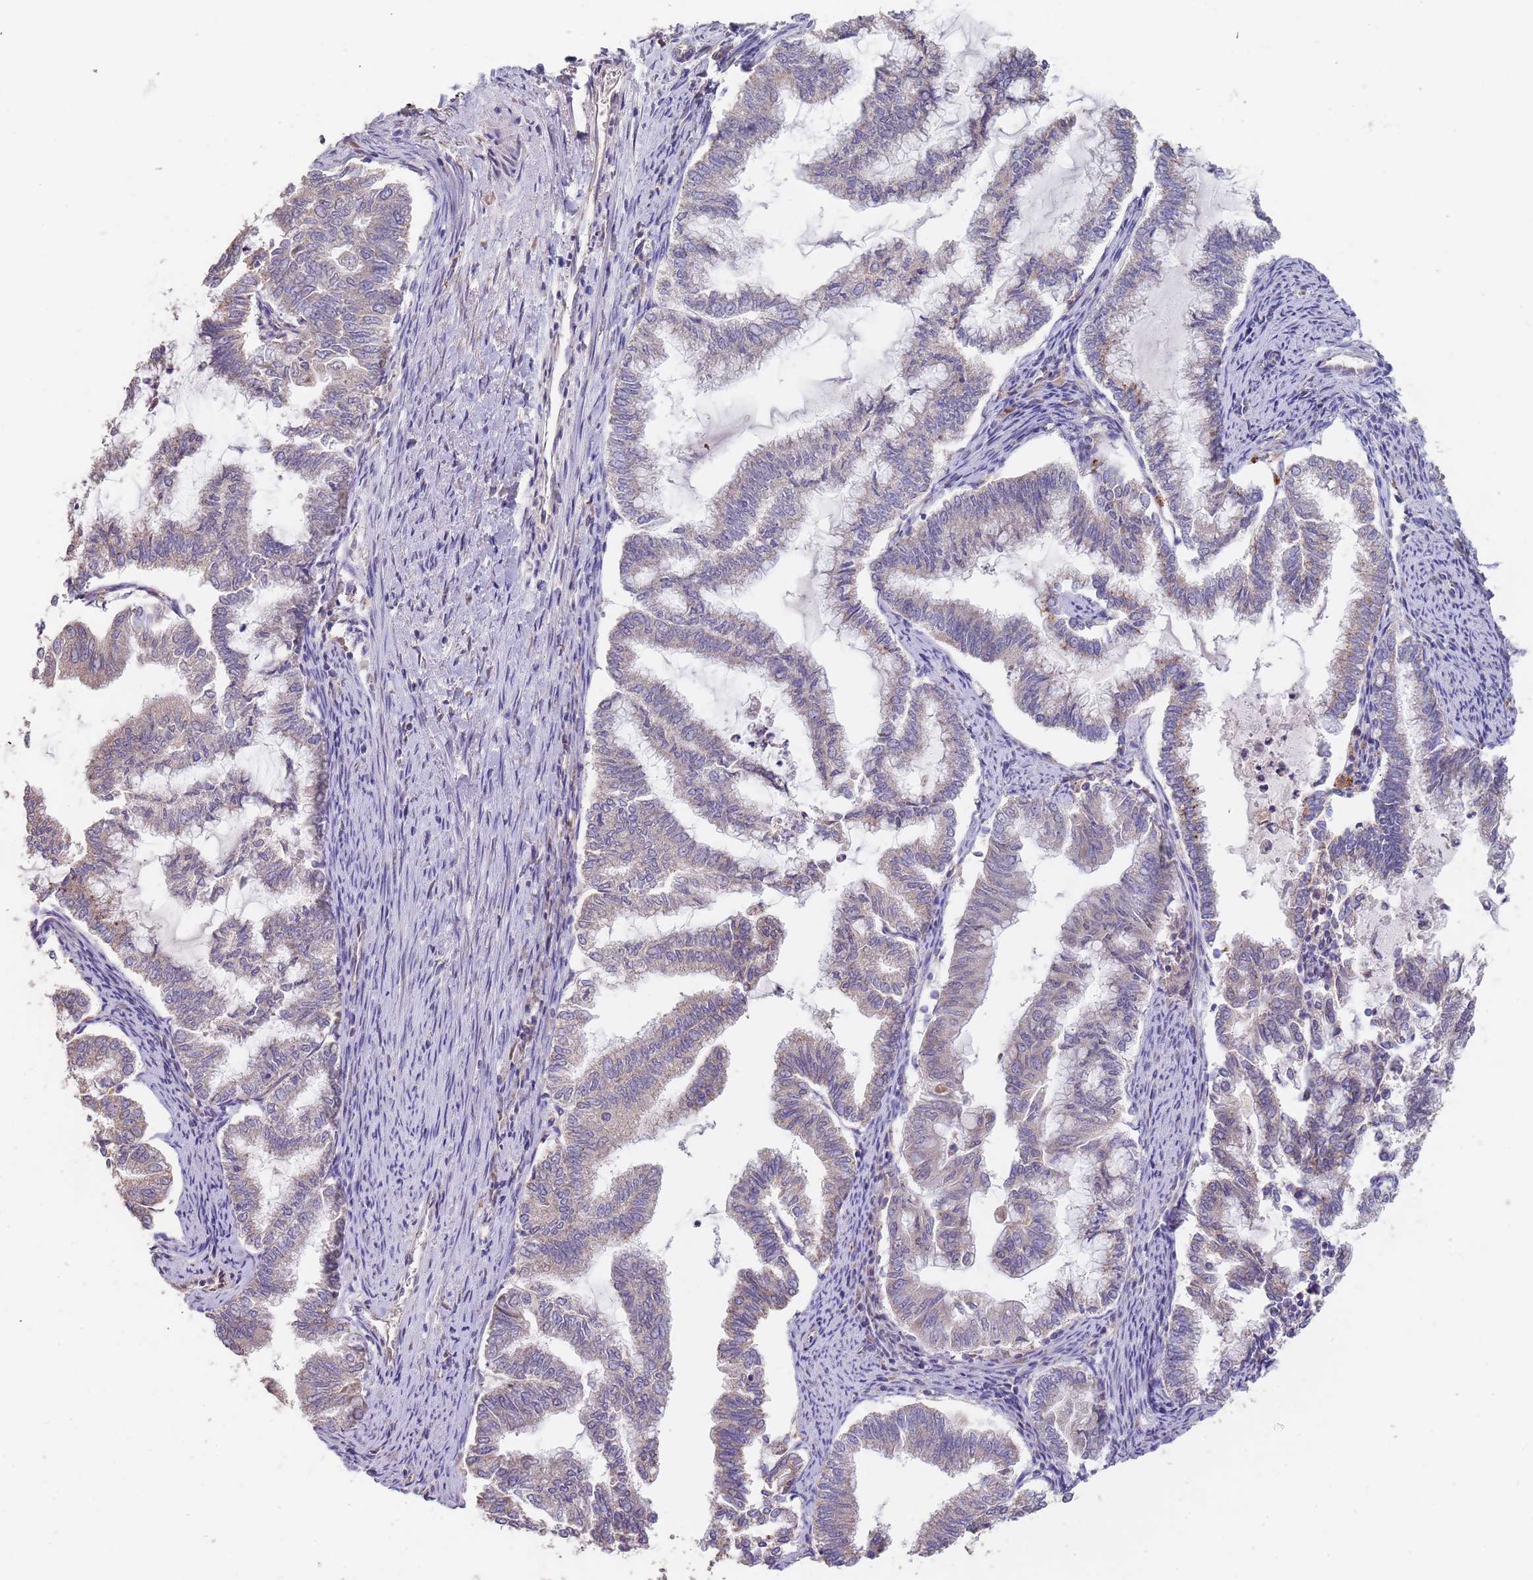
{"staining": {"intensity": "weak", "quantity": "<25%", "location": "cytoplasmic/membranous"}, "tissue": "endometrial cancer", "cell_type": "Tumor cells", "image_type": "cancer", "snomed": [{"axis": "morphology", "description": "Adenocarcinoma, NOS"}, {"axis": "topography", "description": "Endometrium"}], "caption": "Tumor cells are negative for protein expression in human endometrial adenocarcinoma. (DAB (3,3'-diaminobenzidine) immunohistochemistry visualized using brightfield microscopy, high magnification).", "gene": "TMEM64", "patient": {"sex": "female", "age": 79}}